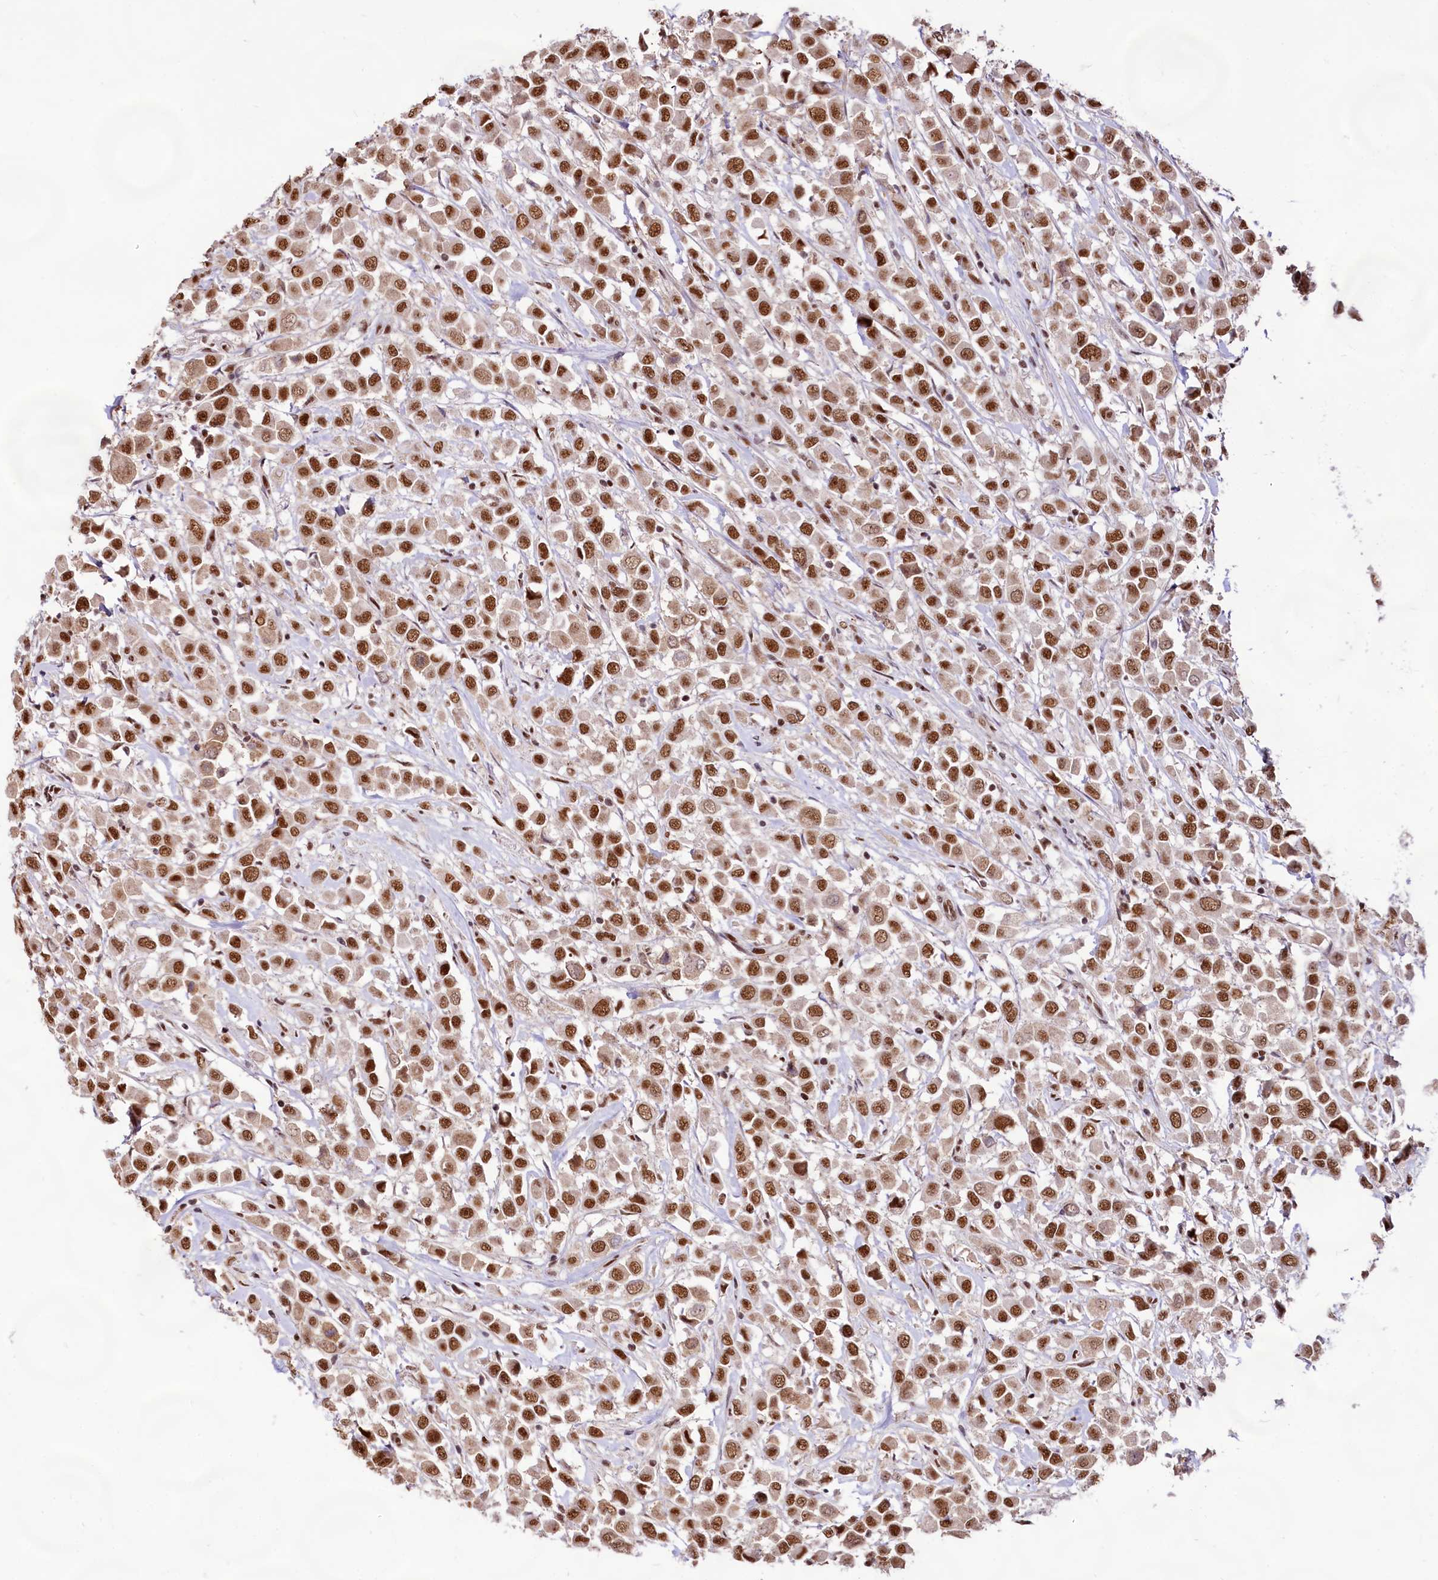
{"staining": {"intensity": "strong", "quantity": ">75%", "location": "nuclear"}, "tissue": "breast cancer", "cell_type": "Tumor cells", "image_type": "cancer", "snomed": [{"axis": "morphology", "description": "Duct carcinoma"}, {"axis": "topography", "description": "Breast"}], "caption": "Human intraductal carcinoma (breast) stained with a brown dye exhibits strong nuclear positive positivity in about >75% of tumor cells.", "gene": "HIRA", "patient": {"sex": "female", "age": 61}}